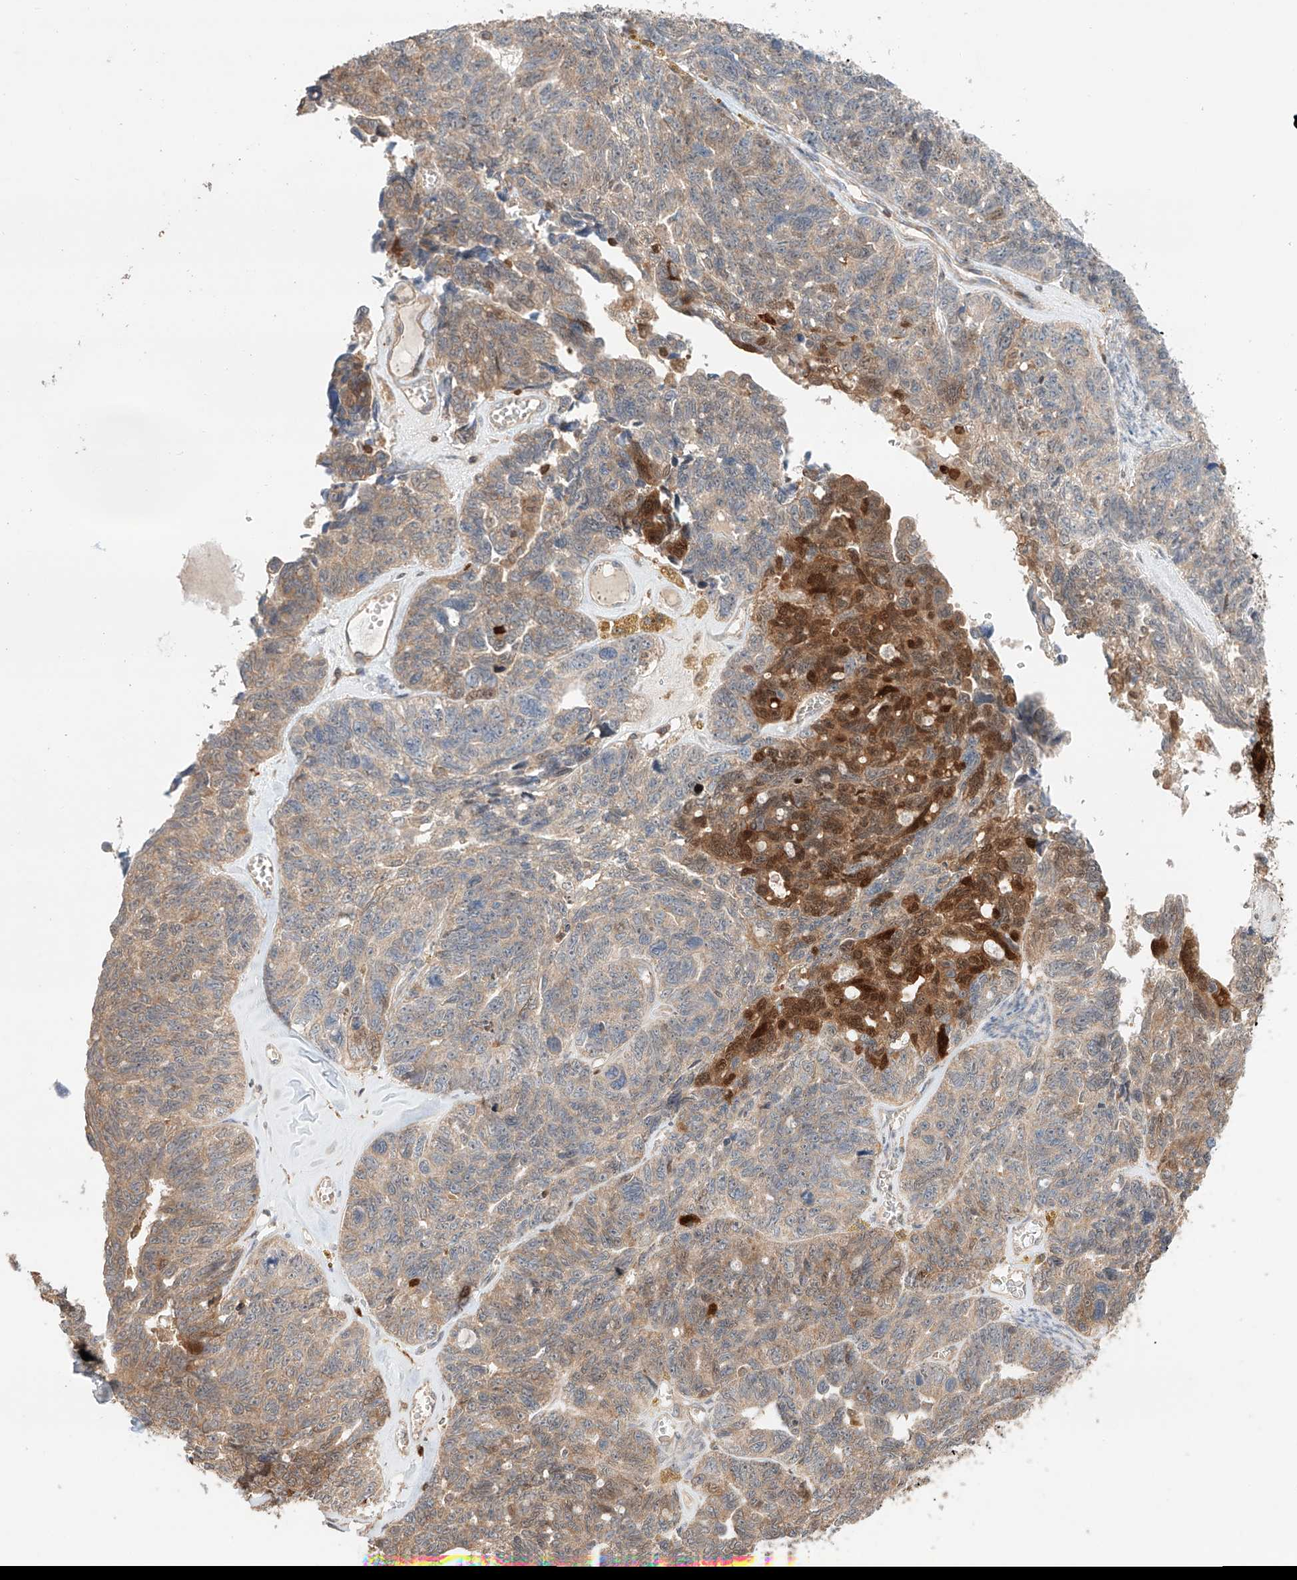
{"staining": {"intensity": "moderate", "quantity": "25%-75%", "location": "cytoplasmic/membranous"}, "tissue": "ovarian cancer", "cell_type": "Tumor cells", "image_type": "cancer", "snomed": [{"axis": "morphology", "description": "Cystadenocarcinoma, serous, NOS"}, {"axis": "topography", "description": "Ovary"}], "caption": "Immunohistochemical staining of ovarian cancer (serous cystadenocarcinoma) reveals moderate cytoplasmic/membranous protein expression in about 25%-75% of tumor cells. (DAB (3,3'-diaminobenzidine) IHC, brown staining for protein, blue staining for nuclei).", "gene": "IGSF22", "patient": {"sex": "female", "age": 79}}